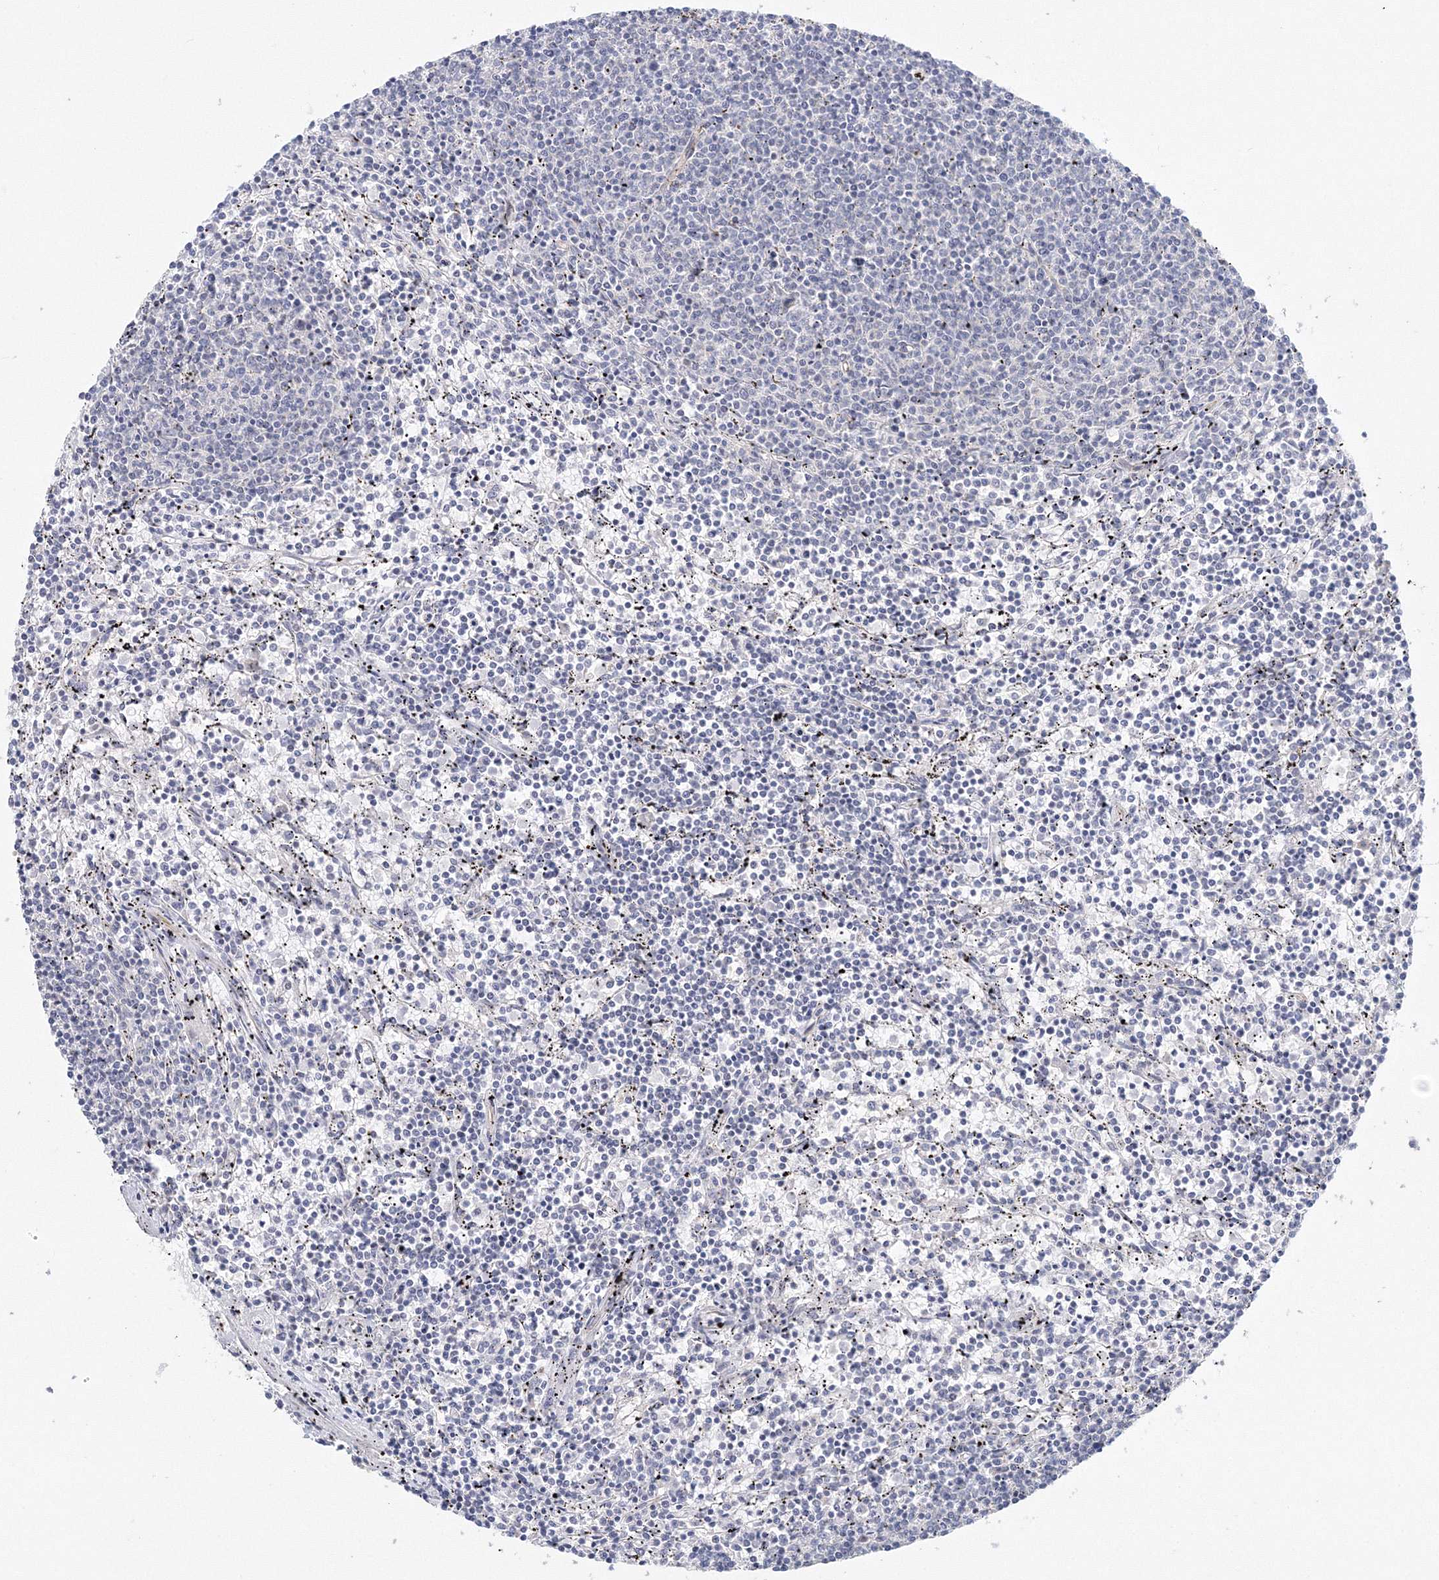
{"staining": {"intensity": "negative", "quantity": "none", "location": "none"}, "tissue": "lymphoma", "cell_type": "Tumor cells", "image_type": "cancer", "snomed": [{"axis": "morphology", "description": "Malignant lymphoma, non-Hodgkin's type, Low grade"}, {"axis": "topography", "description": "Spleen"}], "caption": "Tumor cells show no significant staining in low-grade malignant lymphoma, non-Hodgkin's type. (Immunohistochemistry (ihc), brightfield microscopy, high magnification).", "gene": "SIRT7", "patient": {"sex": "female", "age": 50}}